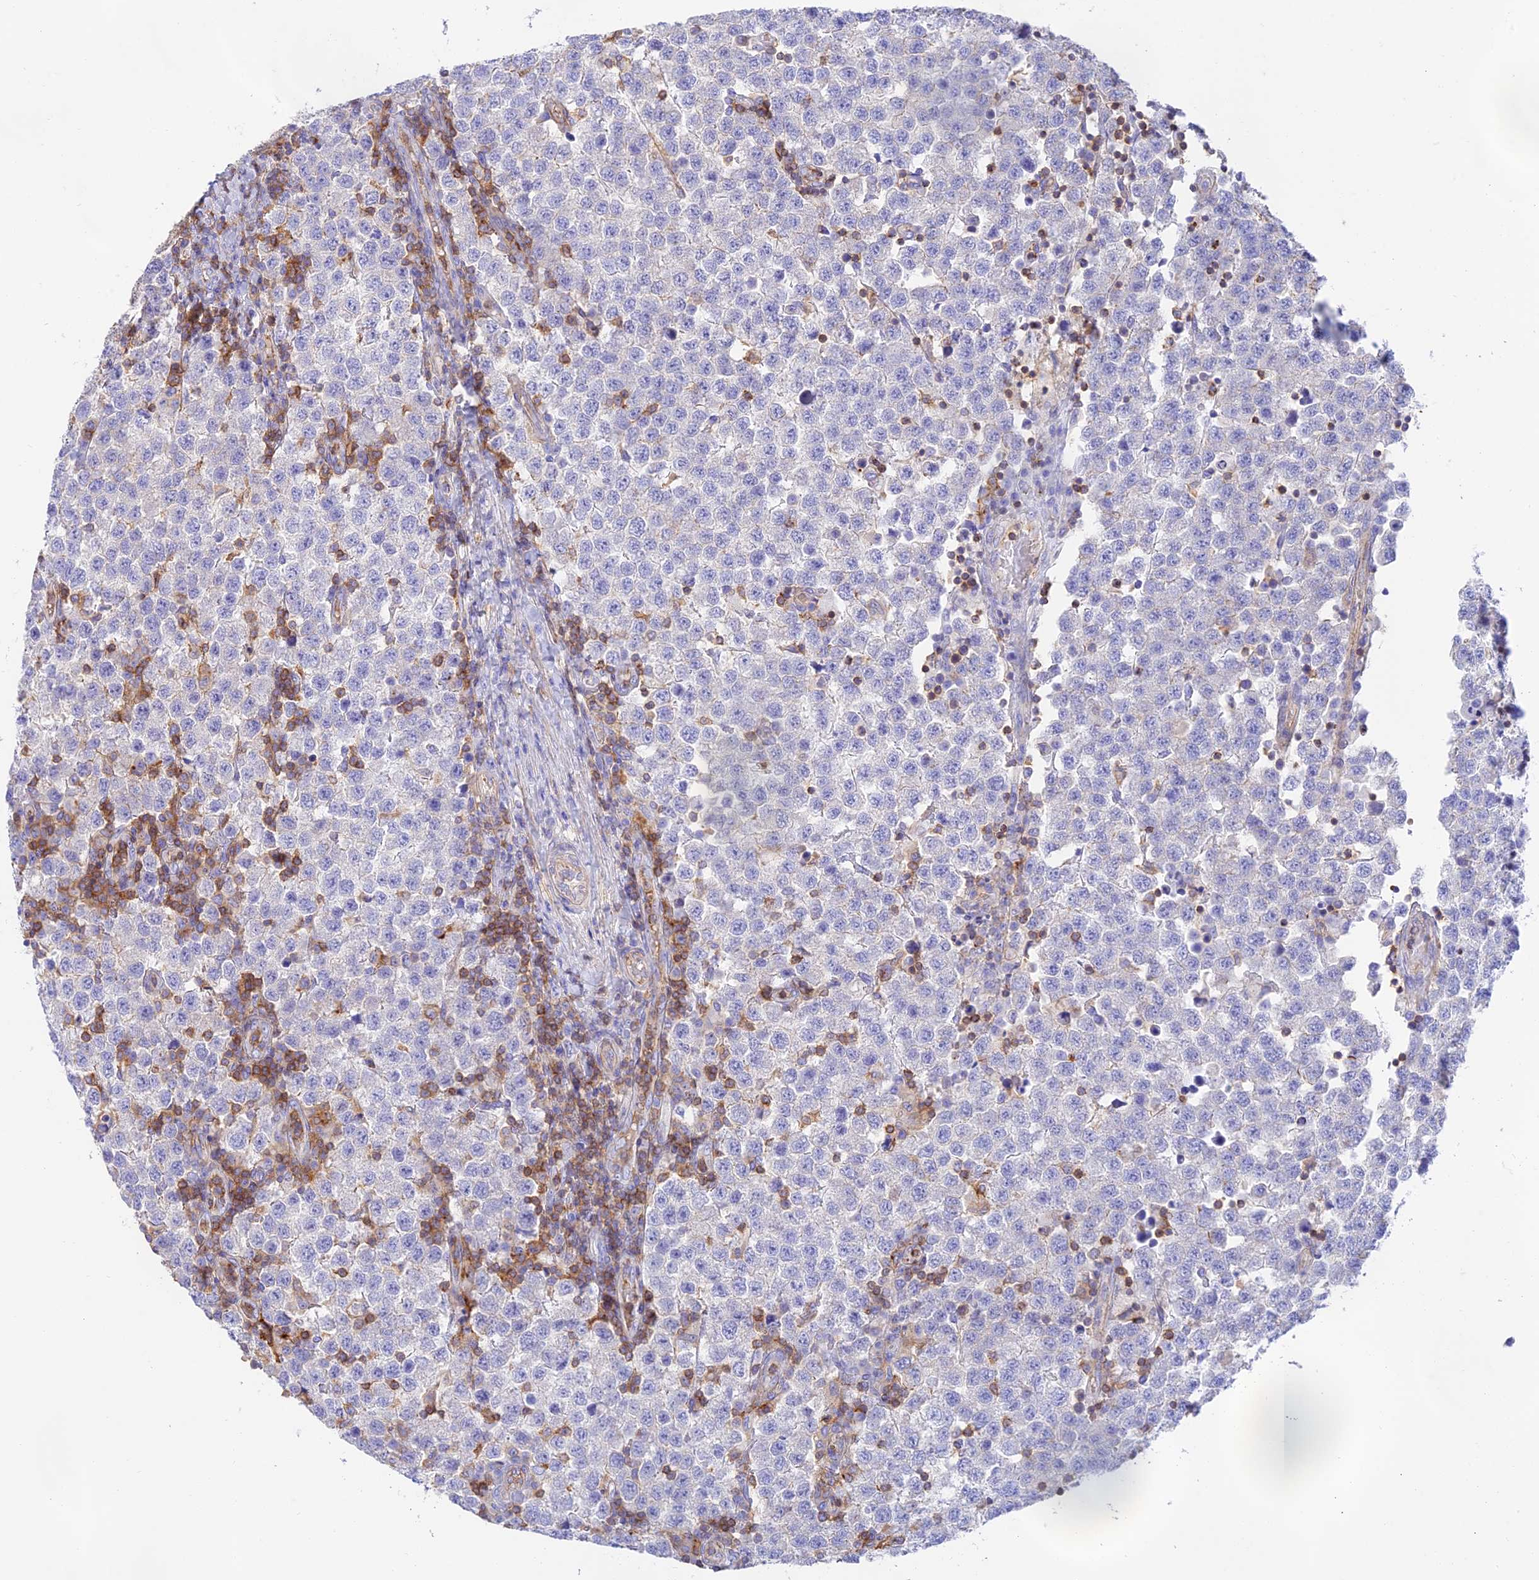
{"staining": {"intensity": "negative", "quantity": "none", "location": "none"}, "tissue": "testis cancer", "cell_type": "Tumor cells", "image_type": "cancer", "snomed": [{"axis": "morphology", "description": "Seminoma, NOS"}, {"axis": "topography", "description": "Testis"}], "caption": "This is an immunohistochemistry micrograph of testis cancer. There is no positivity in tumor cells.", "gene": "DENND1C", "patient": {"sex": "male", "age": 34}}